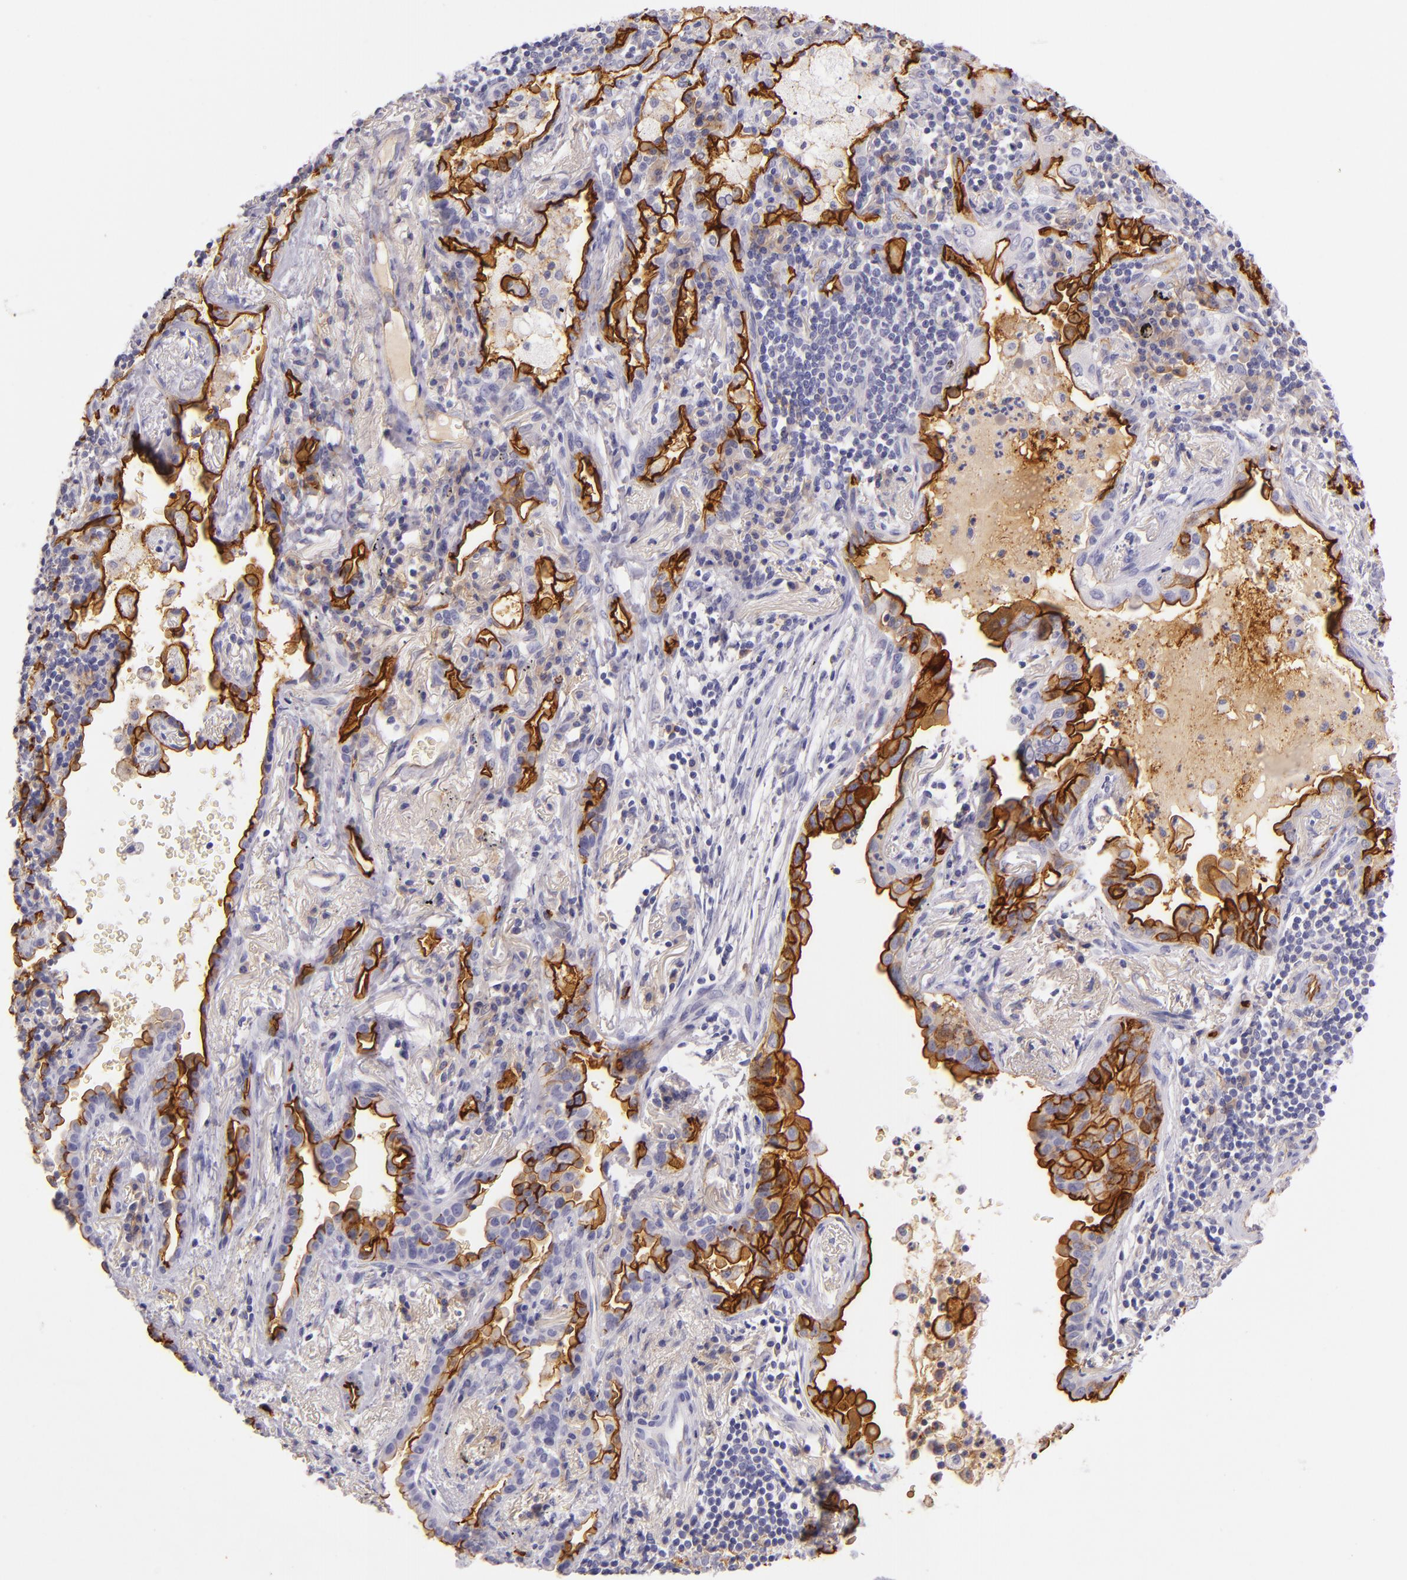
{"staining": {"intensity": "negative", "quantity": "none", "location": "none"}, "tissue": "lung cancer", "cell_type": "Tumor cells", "image_type": "cancer", "snomed": [{"axis": "morphology", "description": "Adenocarcinoma, NOS"}, {"axis": "topography", "description": "Lung"}], "caption": "DAB (3,3'-diaminobenzidine) immunohistochemical staining of human lung cancer (adenocarcinoma) reveals no significant staining in tumor cells.", "gene": "ICAM1", "patient": {"sex": "female", "age": 50}}